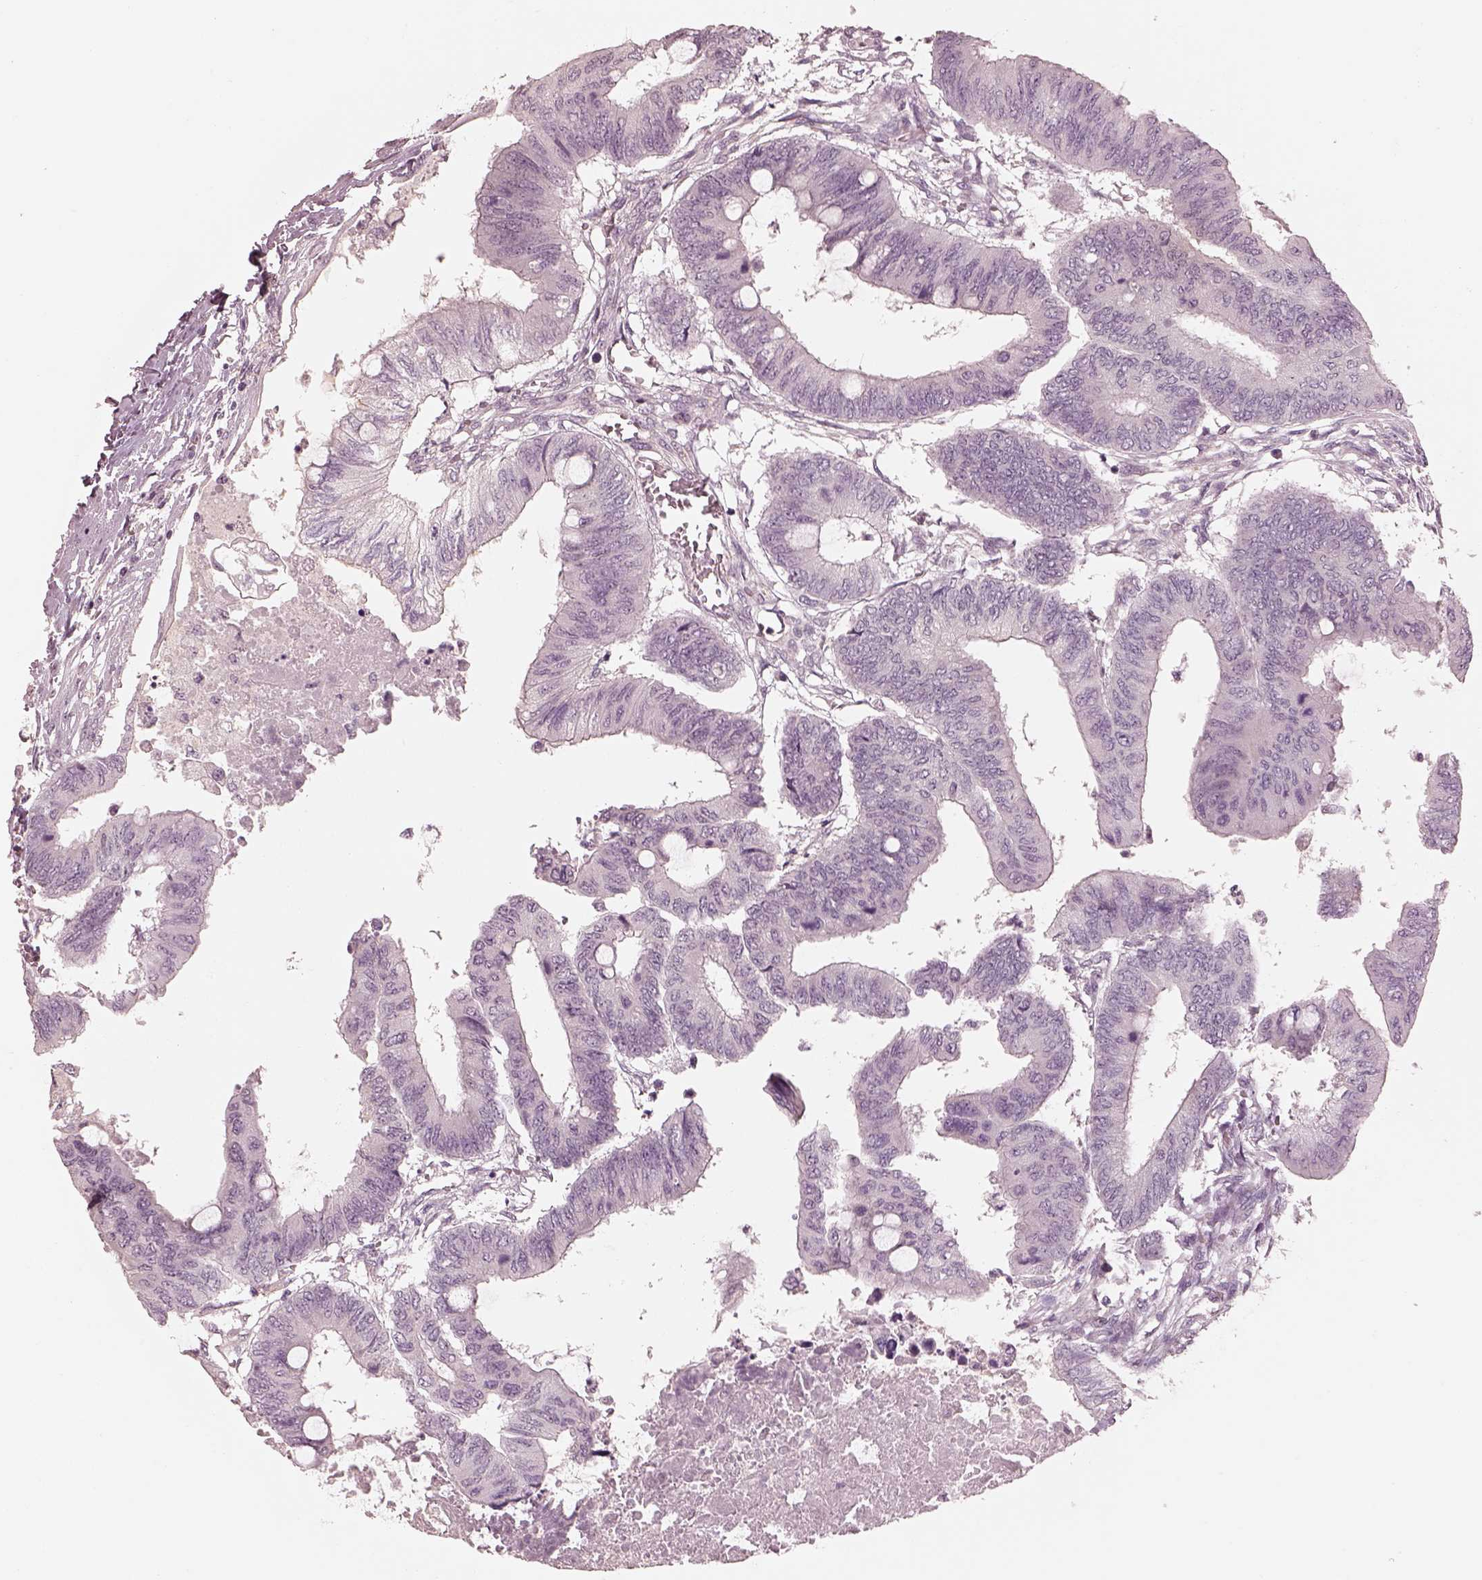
{"staining": {"intensity": "negative", "quantity": "none", "location": "none"}, "tissue": "colorectal cancer", "cell_type": "Tumor cells", "image_type": "cancer", "snomed": [{"axis": "morphology", "description": "Normal tissue, NOS"}, {"axis": "morphology", "description": "Adenocarcinoma, NOS"}, {"axis": "topography", "description": "Rectum"}, {"axis": "topography", "description": "Peripheral nerve tissue"}], "caption": "Immunohistochemical staining of human colorectal adenocarcinoma reveals no significant positivity in tumor cells.", "gene": "PRKACG", "patient": {"sex": "male", "age": 92}}